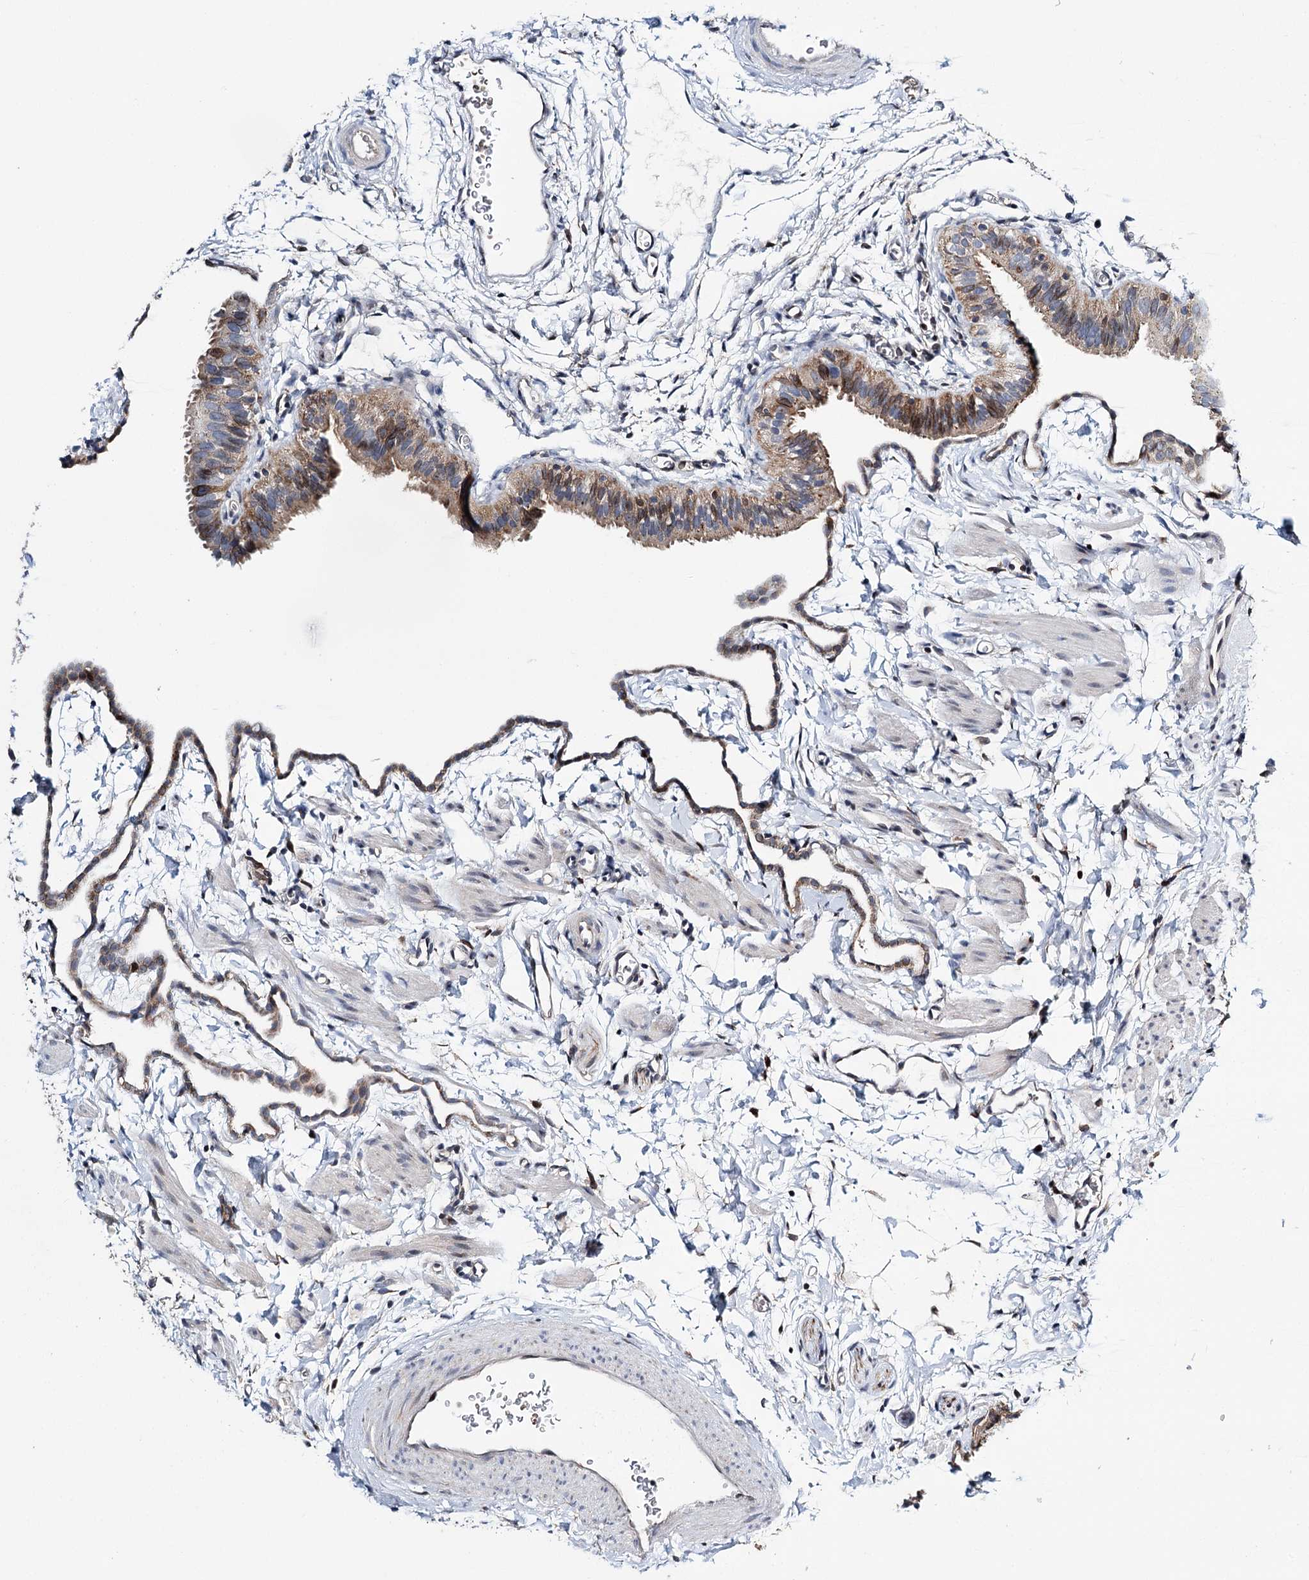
{"staining": {"intensity": "moderate", "quantity": "<25%", "location": "cytoplasmic/membranous"}, "tissue": "fallopian tube", "cell_type": "Glandular cells", "image_type": "normal", "snomed": [{"axis": "morphology", "description": "Normal tissue, NOS"}, {"axis": "topography", "description": "Fallopian tube"}], "caption": "IHC histopathology image of normal fallopian tube: fallopian tube stained using immunohistochemistry displays low levels of moderate protein expression localized specifically in the cytoplasmic/membranous of glandular cells, appearing as a cytoplasmic/membranous brown color.", "gene": "CFAP46", "patient": {"sex": "female", "age": 35}}